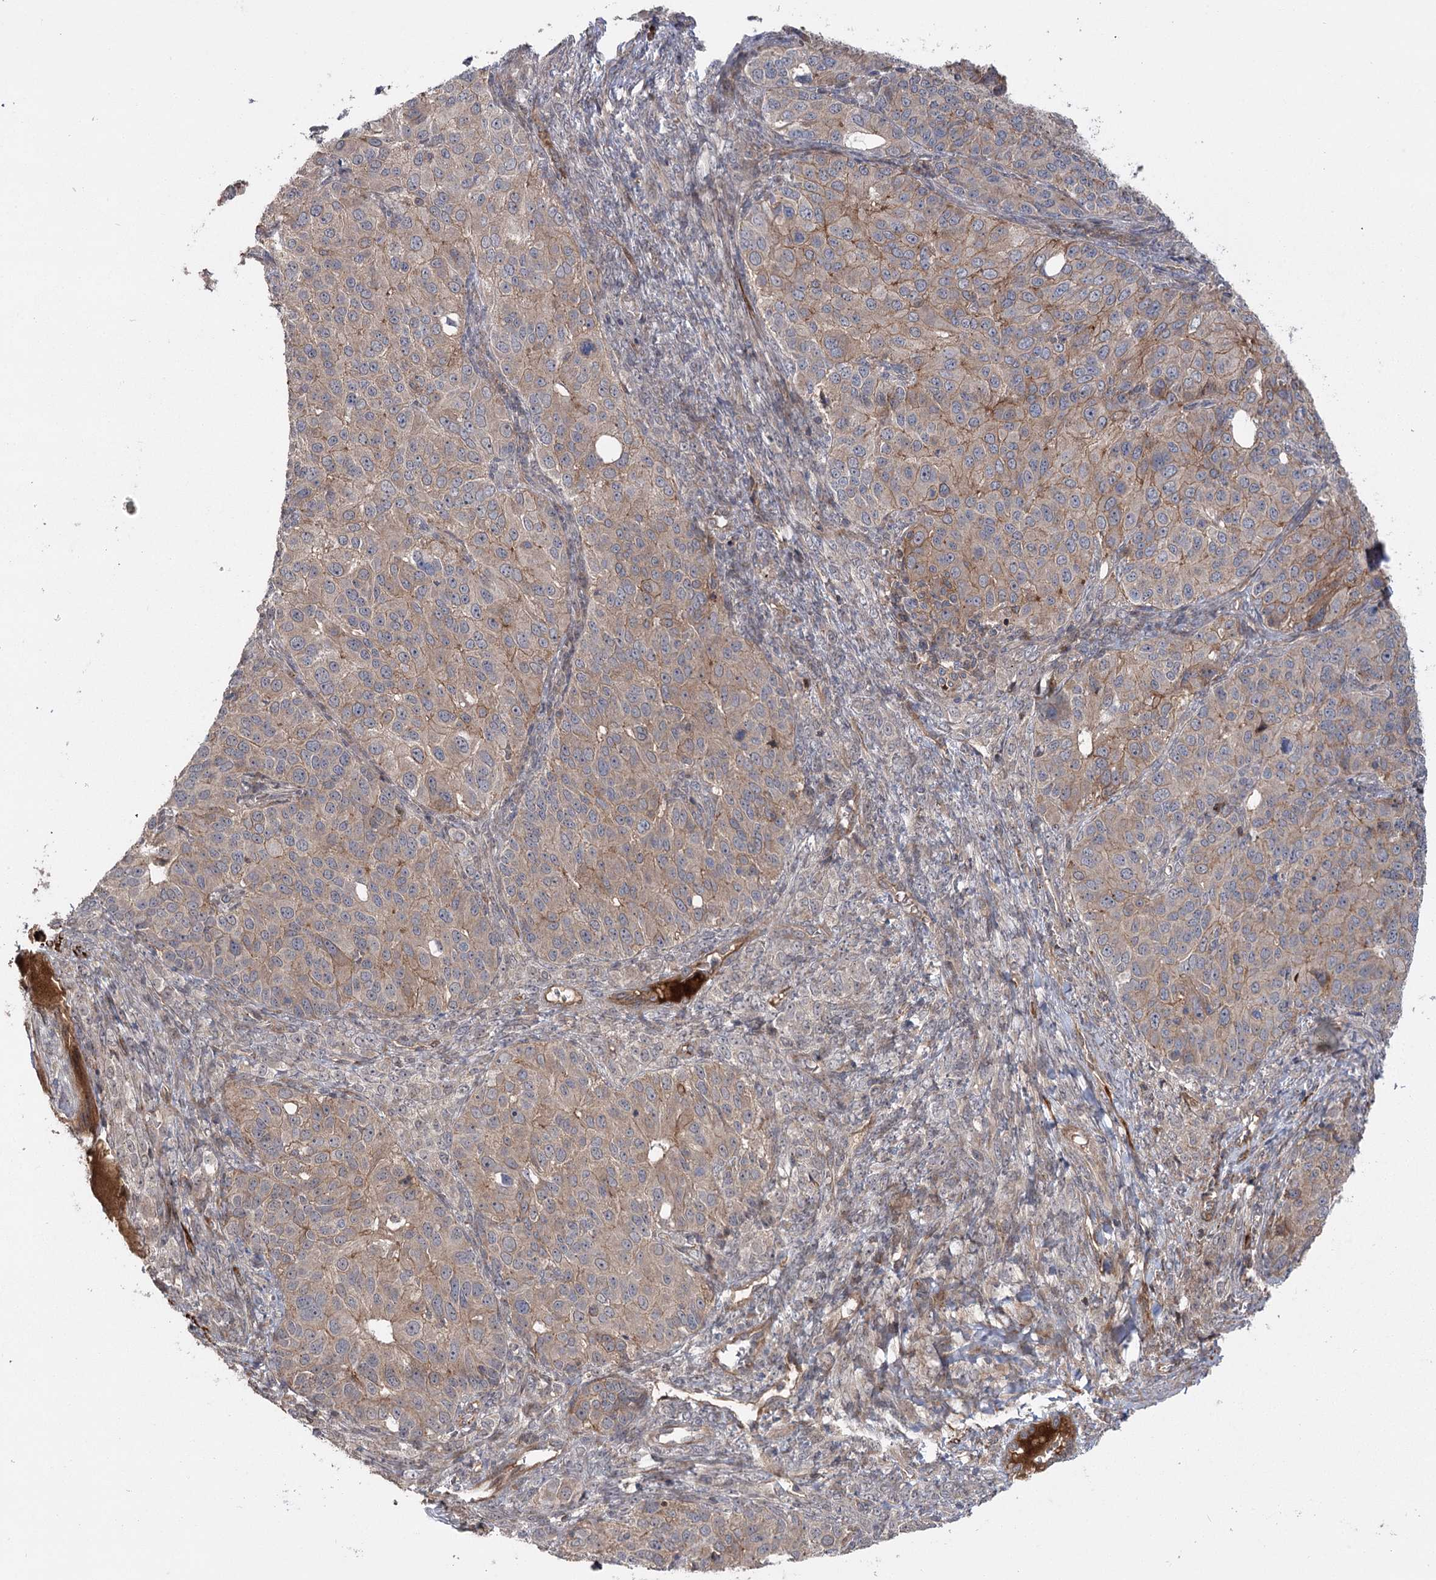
{"staining": {"intensity": "weak", "quantity": ">75%", "location": "cytoplasmic/membranous"}, "tissue": "ovarian cancer", "cell_type": "Tumor cells", "image_type": "cancer", "snomed": [{"axis": "morphology", "description": "Carcinoma, endometroid"}, {"axis": "topography", "description": "Ovary"}], "caption": "Ovarian endometroid carcinoma tissue demonstrates weak cytoplasmic/membranous expression in about >75% of tumor cells", "gene": "KCNN2", "patient": {"sex": "female", "age": 51}}